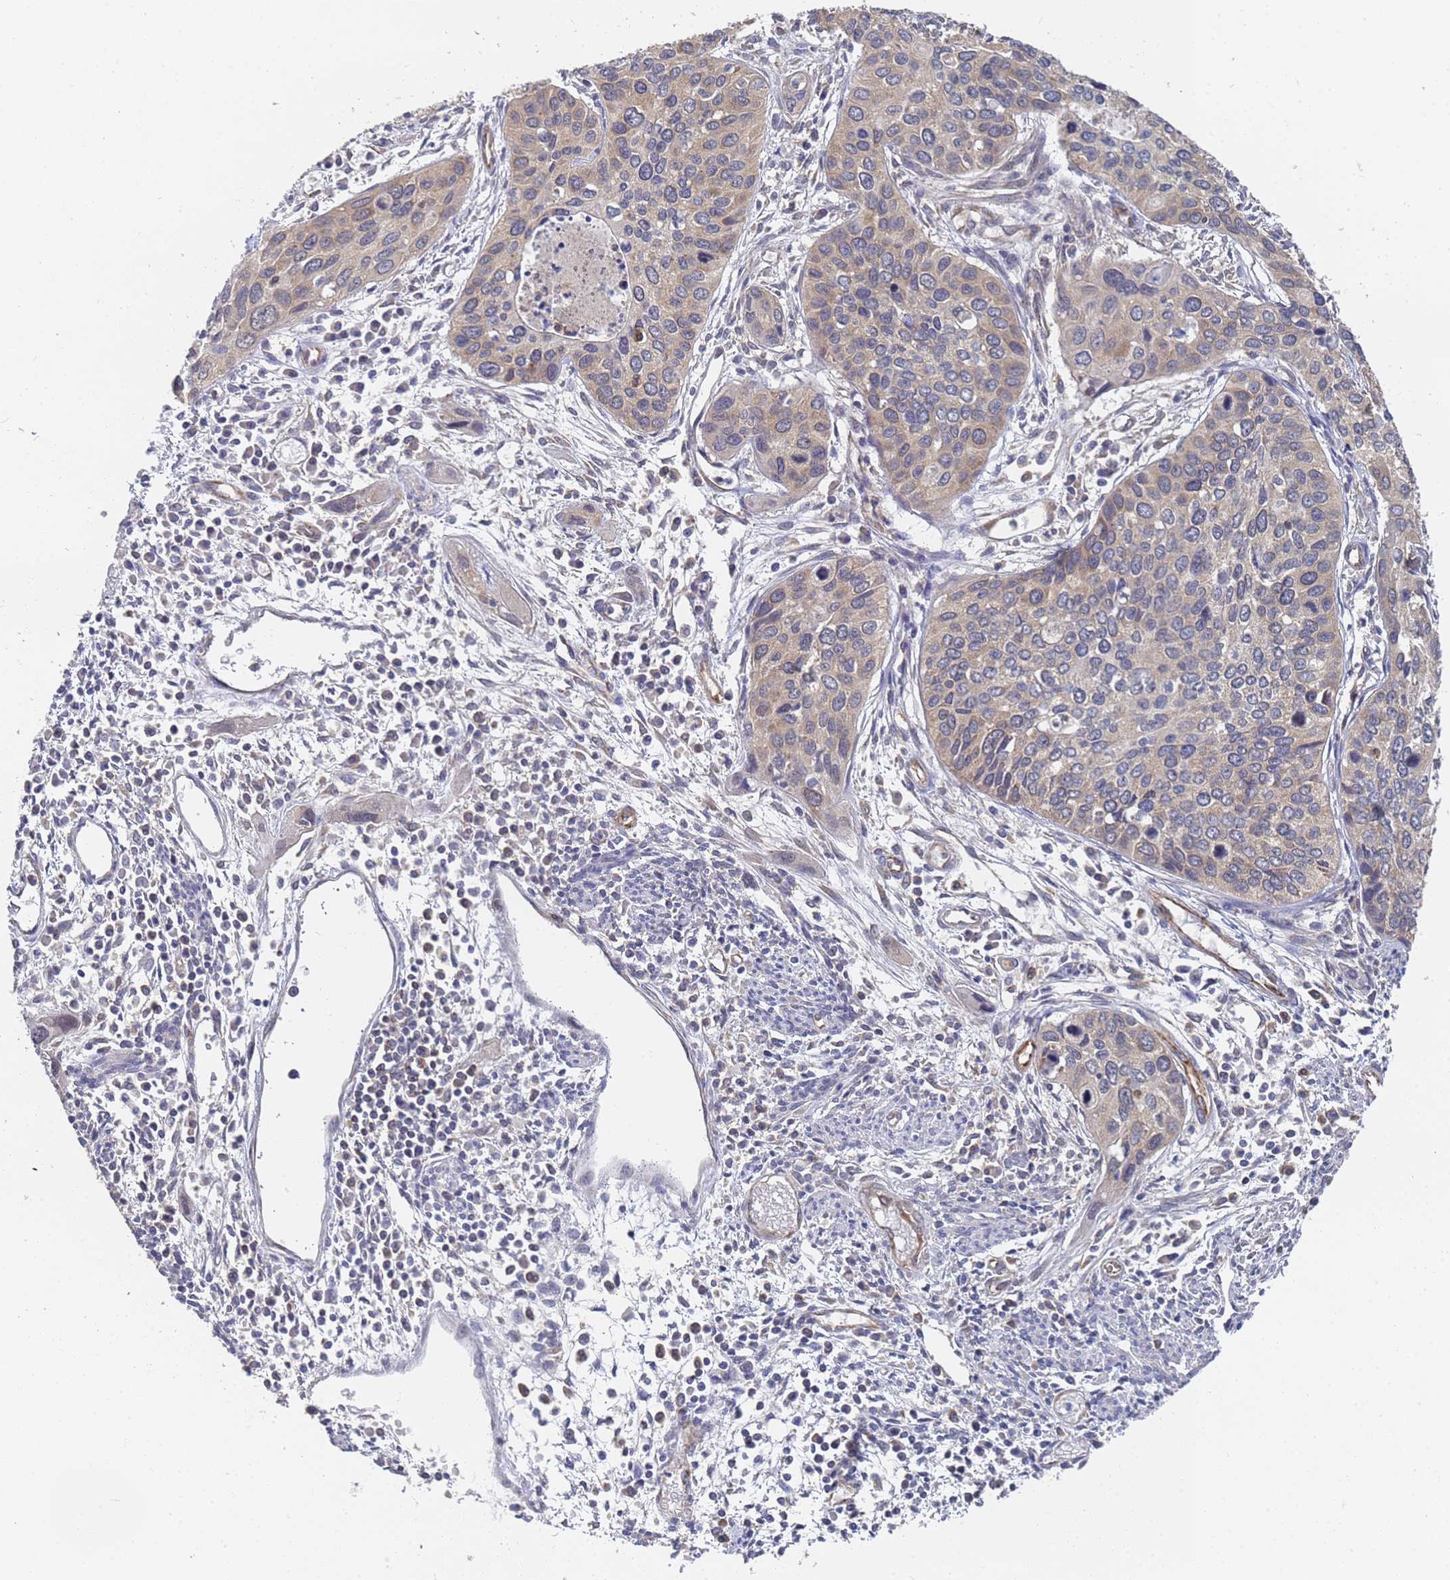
{"staining": {"intensity": "weak", "quantity": "25%-75%", "location": "cytoplasmic/membranous"}, "tissue": "cervical cancer", "cell_type": "Tumor cells", "image_type": "cancer", "snomed": [{"axis": "morphology", "description": "Squamous cell carcinoma, NOS"}, {"axis": "topography", "description": "Cervix"}], "caption": "Immunohistochemical staining of human cervical cancer displays weak cytoplasmic/membranous protein staining in about 25%-75% of tumor cells.", "gene": "ALS2CL", "patient": {"sex": "female", "age": 55}}